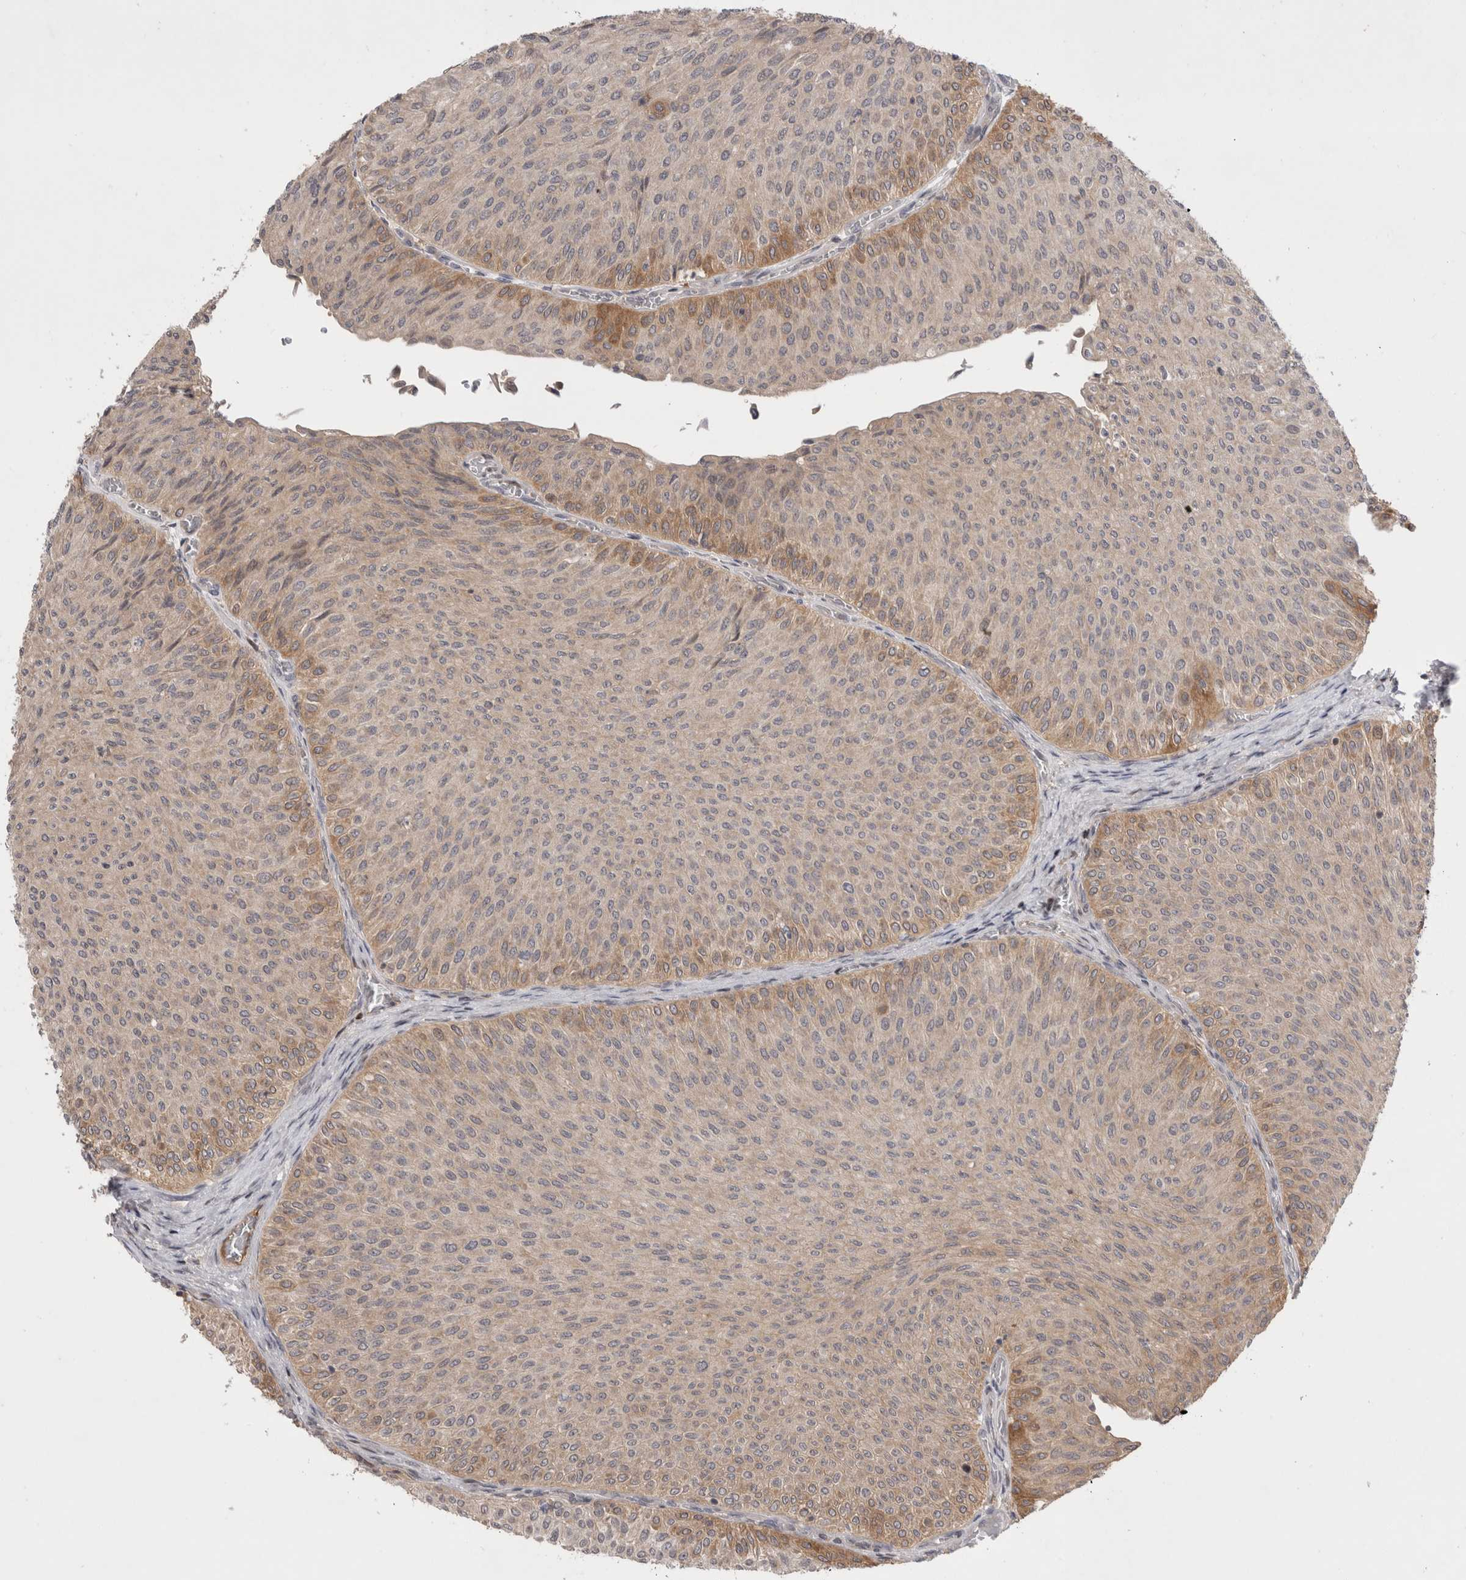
{"staining": {"intensity": "moderate", "quantity": "<25%", "location": "cytoplasmic/membranous"}, "tissue": "urothelial cancer", "cell_type": "Tumor cells", "image_type": "cancer", "snomed": [{"axis": "morphology", "description": "Urothelial carcinoma, Low grade"}, {"axis": "topography", "description": "Urinary bladder"}], "caption": "Urothelial cancer tissue demonstrates moderate cytoplasmic/membranous positivity in about <25% of tumor cells", "gene": "PLEKHM1", "patient": {"sex": "male", "age": 78}}